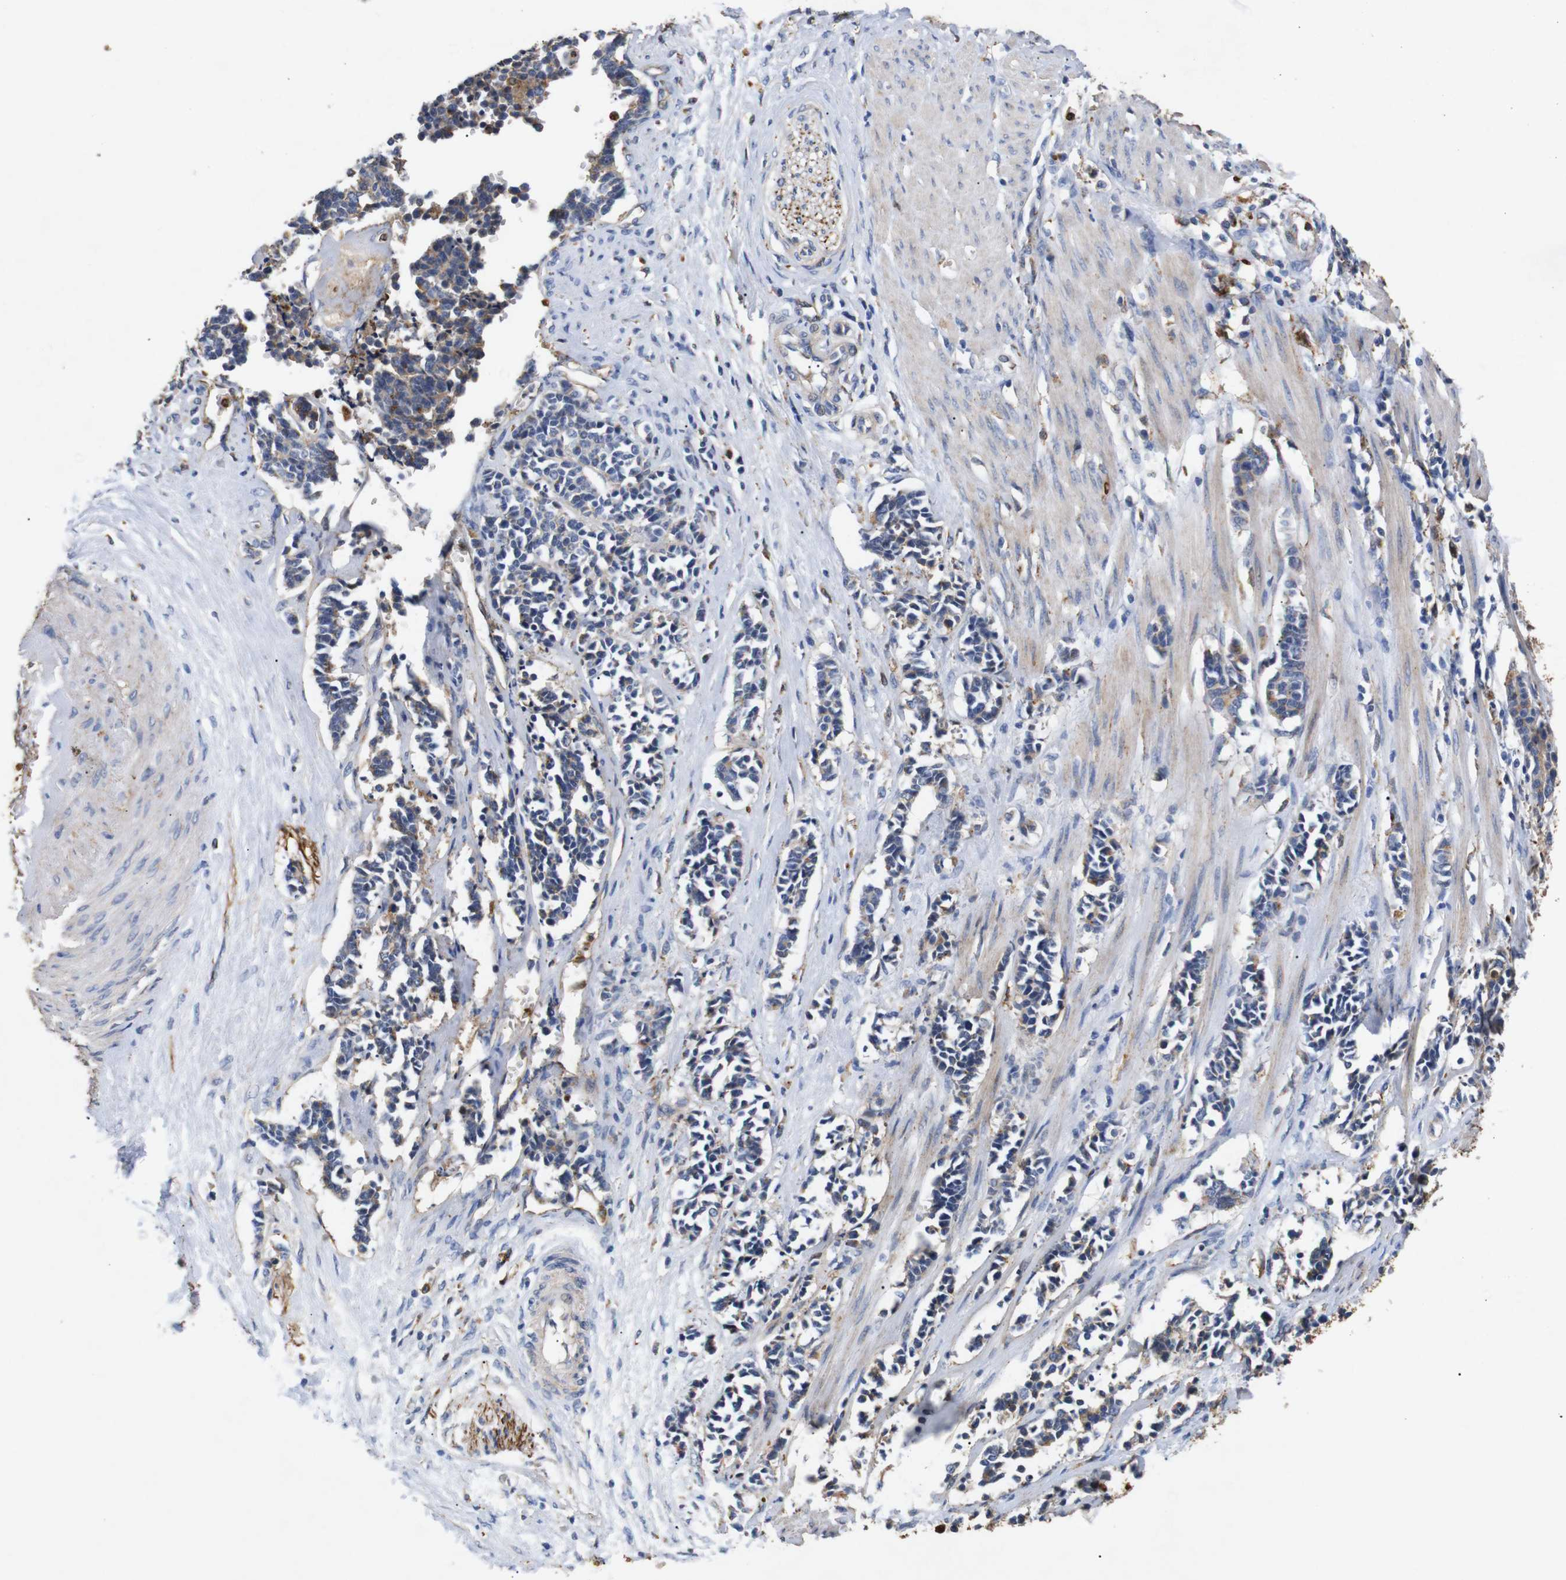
{"staining": {"intensity": "weak", "quantity": "25%-75%", "location": "cytoplasmic/membranous"}, "tissue": "cervical cancer", "cell_type": "Tumor cells", "image_type": "cancer", "snomed": [{"axis": "morphology", "description": "Squamous cell carcinoma, NOS"}, {"axis": "topography", "description": "Cervix"}], "caption": "IHC histopathology image of squamous cell carcinoma (cervical) stained for a protein (brown), which displays low levels of weak cytoplasmic/membranous positivity in about 25%-75% of tumor cells.", "gene": "SDCBP", "patient": {"sex": "female", "age": 35}}